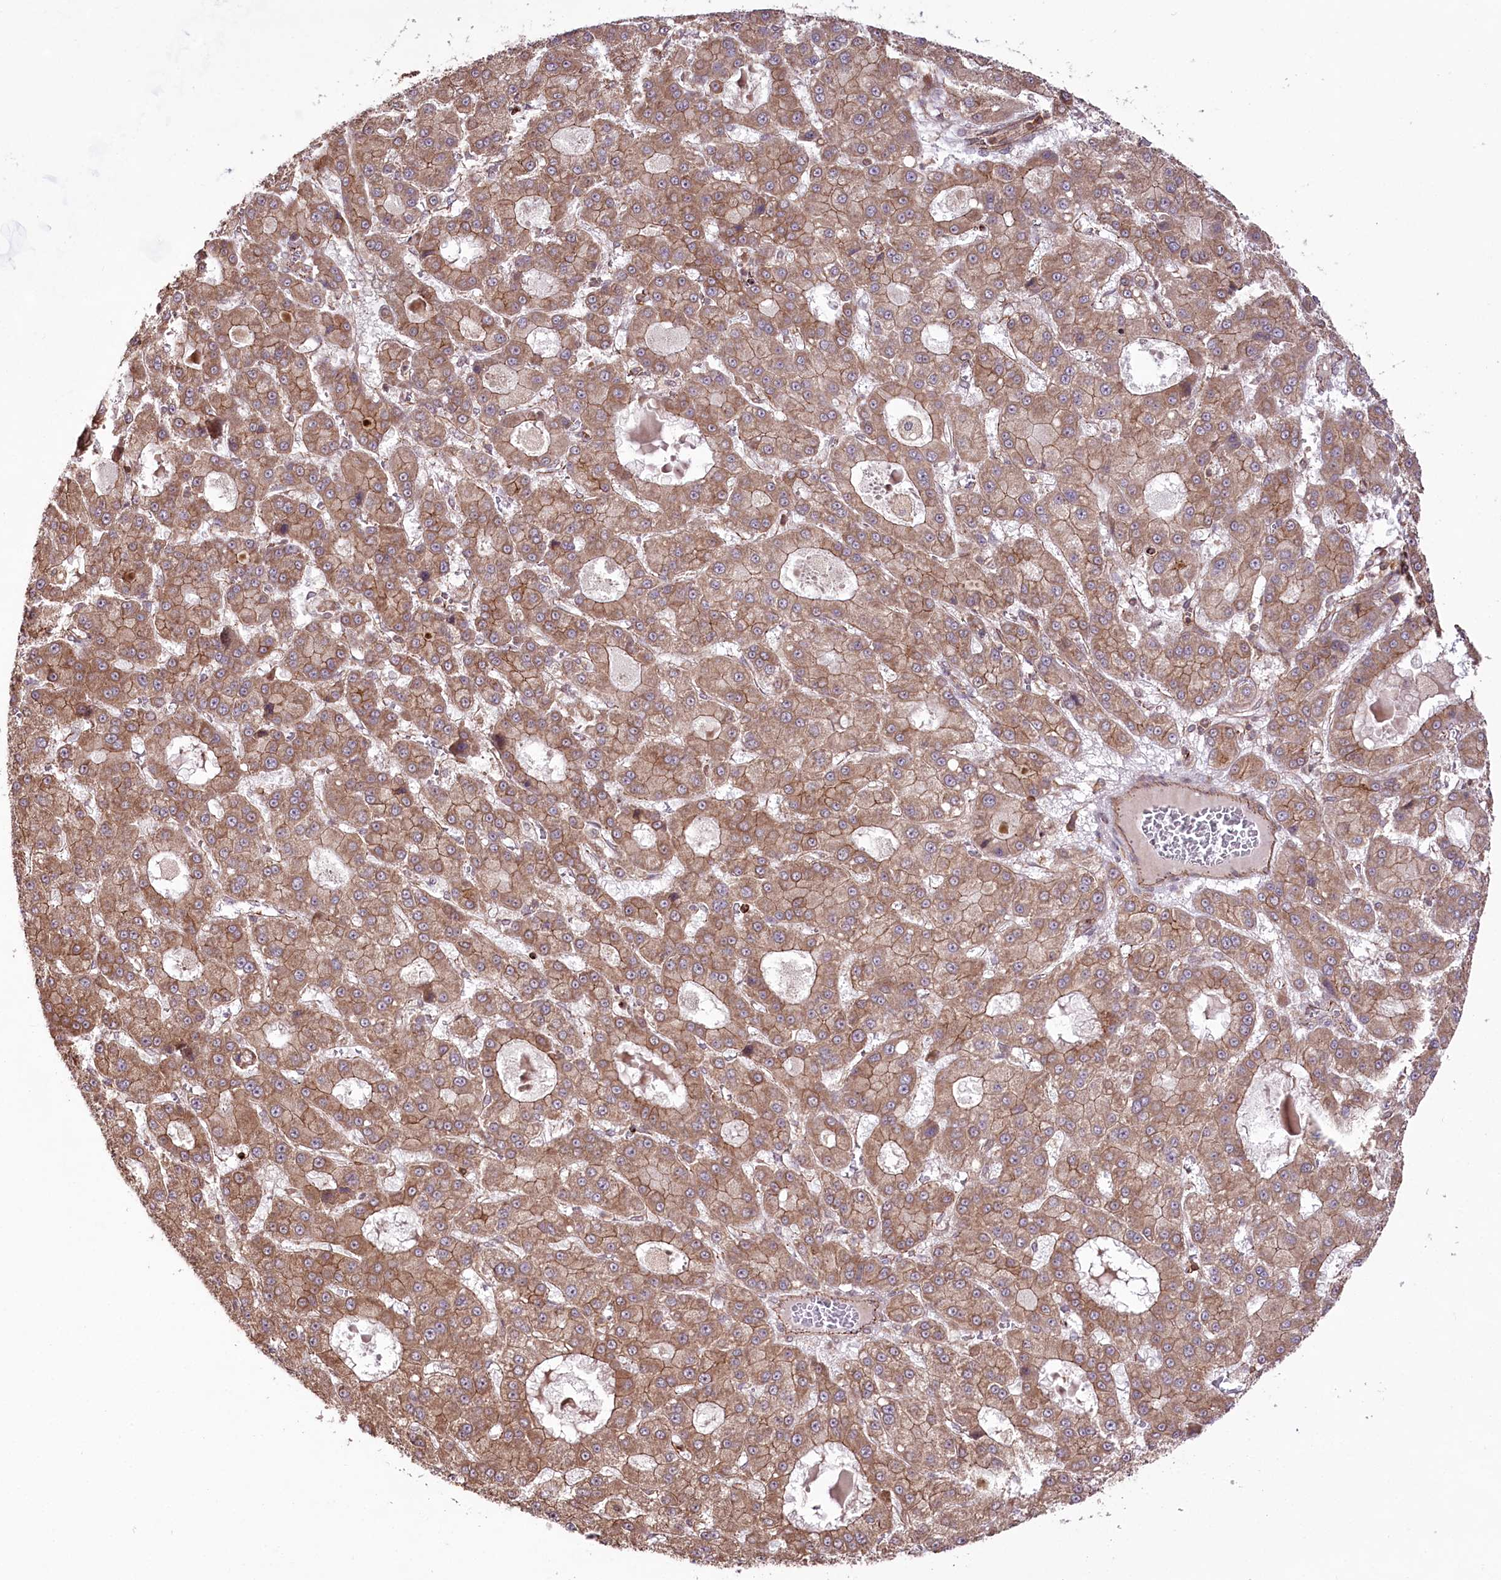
{"staining": {"intensity": "moderate", "quantity": ">75%", "location": "cytoplasmic/membranous"}, "tissue": "liver cancer", "cell_type": "Tumor cells", "image_type": "cancer", "snomed": [{"axis": "morphology", "description": "Carcinoma, Hepatocellular, NOS"}, {"axis": "topography", "description": "Liver"}], "caption": "A photomicrograph of liver cancer stained for a protein shows moderate cytoplasmic/membranous brown staining in tumor cells. (Stains: DAB in brown, nuclei in blue, Microscopy: brightfield microscopy at high magnification).", "gene": "DHX29", "patient": {"sex": "male", "age": 70}}